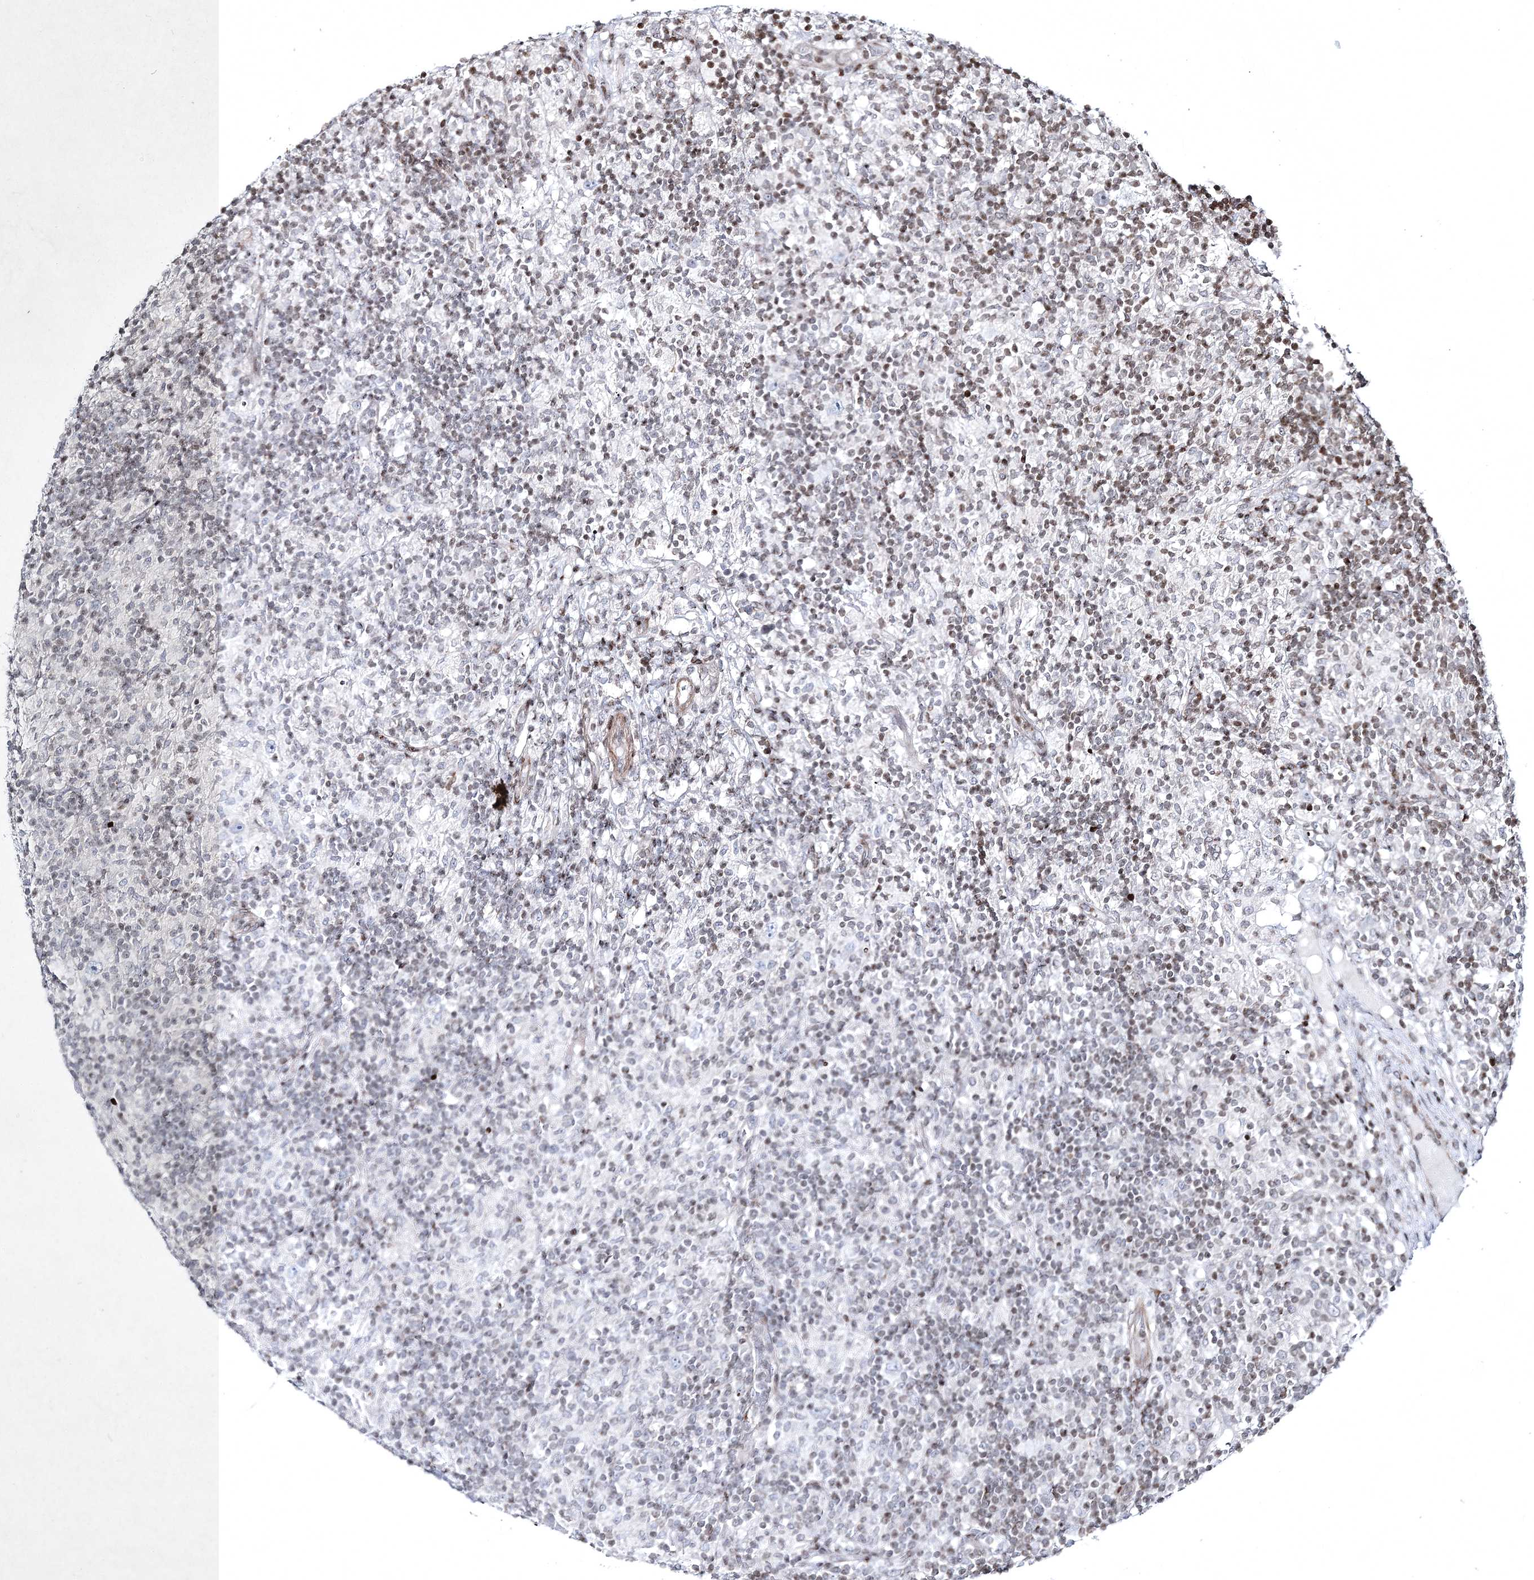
{"staining": {"intensity": "negative", "quantity": "none", "location": "none"}, "tissue": "lymphoma", "cell_type": "Tumor cells", "image_type": "cancer", "snomed": [{"axis": "morphology", "description": "Hodgkin's disease, NOS"}, {"axis": "topography", "description": "Lymph node"}], "caption": "High magnification brightfield microscopy of lymphoma stained with DAB (3,3'-diaminobenzidine) (brown) and counterstained with hematoxylin (blue): tumor cells show no significant staining. (DAB (3,3'-diaminobenzidine) IHC with hematoxylin counter stain).", "gene": "SMIM29", "patient": {"sex": "male", "age": 70}}